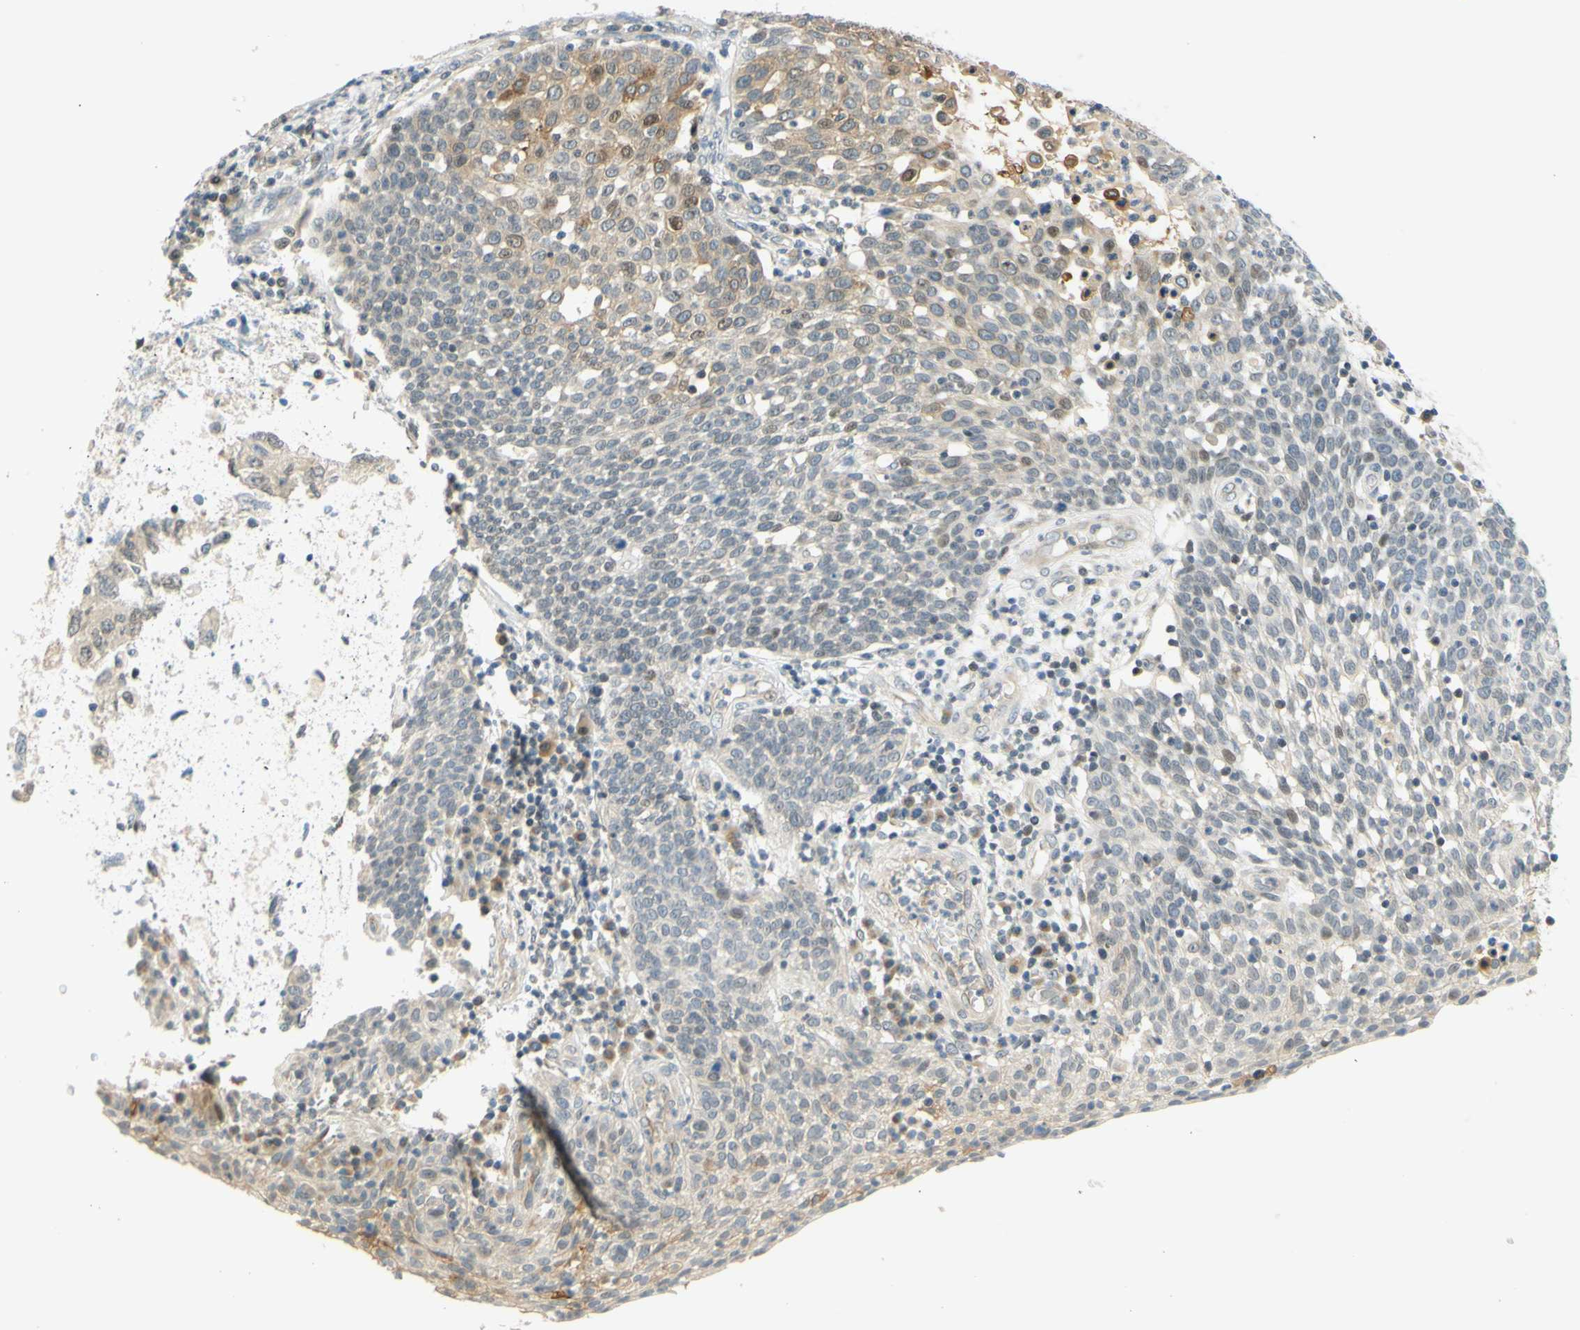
{"staining": {"intensity": "moderate", "quantity": "25%-75%", "location": "cytoplasmic/membranous"}, "tissue": "cervical cancer", "cell_type": "Tumor cells", "image_type": "cancer", "snomed": [{"axis": "morphology", "description": "Squamous cell carcinoma, NOS"}, {"axis": "topography", "description": "Cervix"}], "caption": "This photomicrograph demonstrates IHC staining of squamous cell carcinoma (cervical), with medium moderate cytoplasmic/membranous staining in approximately 25%-75% of tumor cells.", "gene": "C2CD2L", "patient": {"sex": "female", "age": 34}}